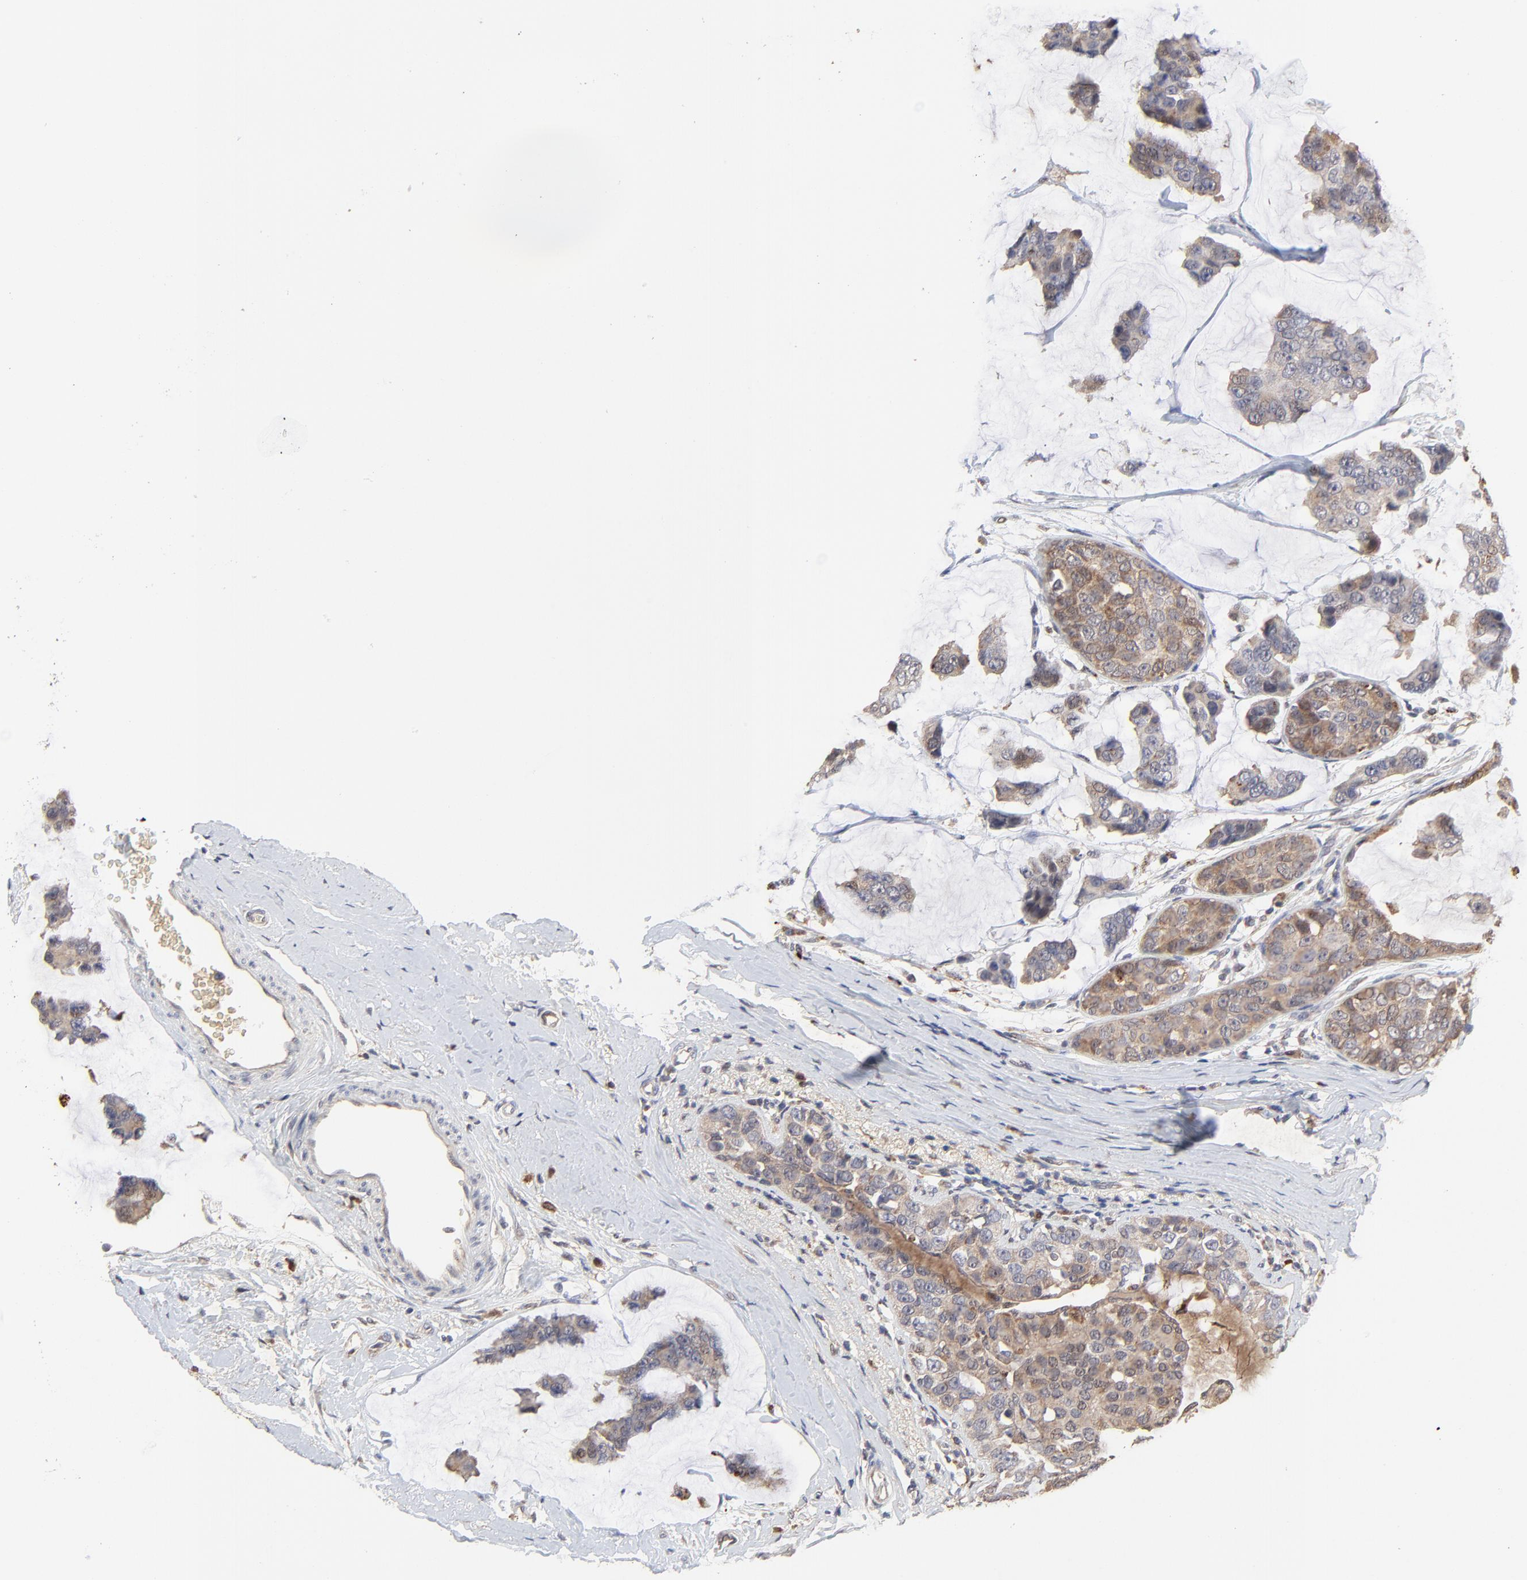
{"staining": {"intensity": "moderate", "quantity": ">75%", "location": "cytoplasmic/membranous"}, "tissue": "breast cancer", "cell_type": "Tumor cells", "image_type": "cancer", "snomed": [{"axis": "morphology", "description": "Normal tissue, NOS"}, {"axis": "morphology", "description": "Duct carcinoma"}, {"axis": "topography", "description": "Breast"}], "caption": "DAB (3,3'-diaminobenzidine) immunohistochemical staining of human breast cancer (infiltrating ductal carcinoma) demonstrates moderate cytoplasmic/membranous protein positivity in approximately >75% of tumor cells.", "gene": "LGALS3", "patient": {"sex": "female", "age": 50}}